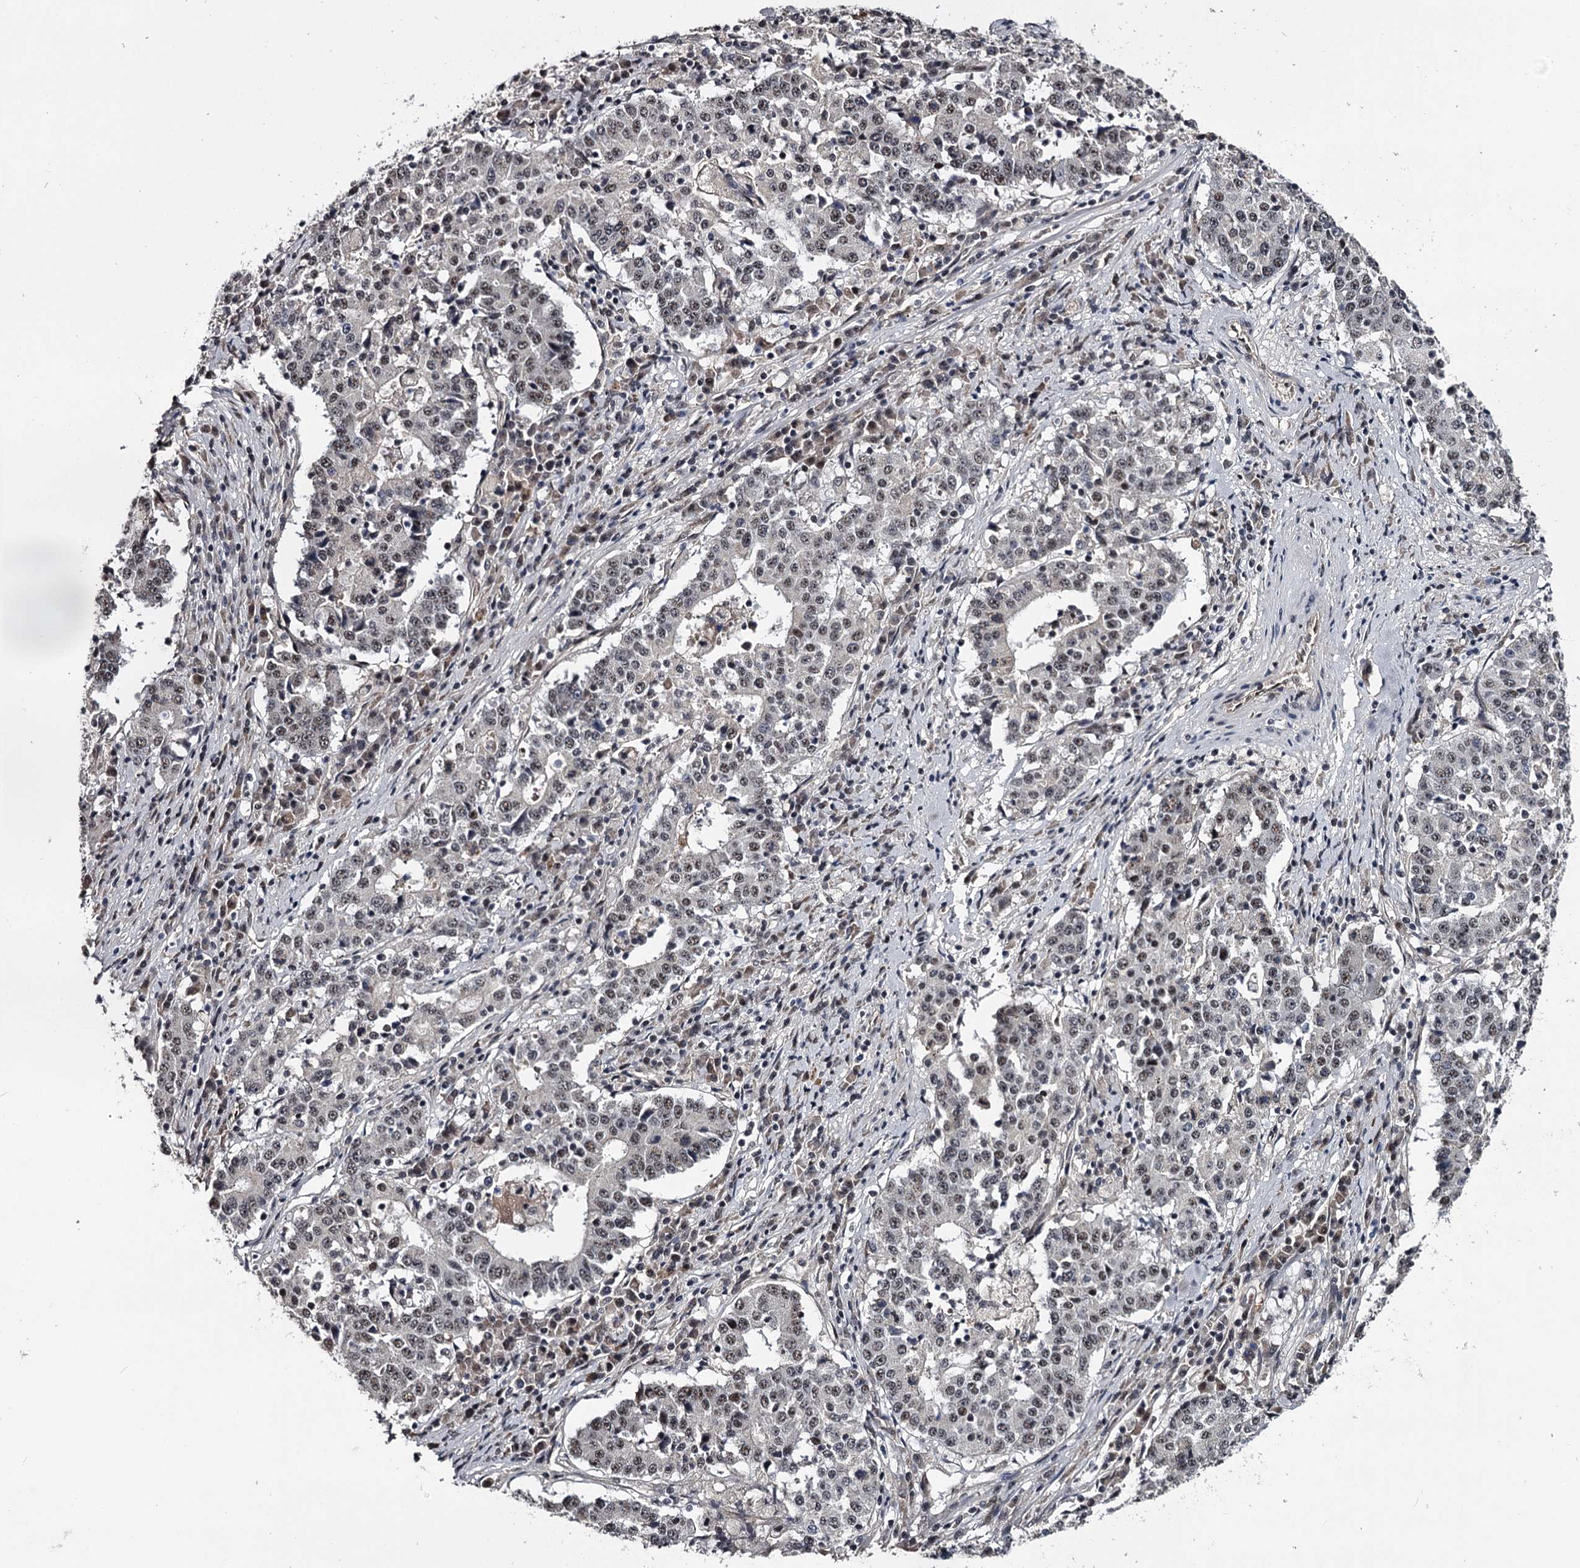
{"staining": {"intensity": "weak", "quantity": "<25%", "location": "nuclear"}, "tissue": "stomach cancer", "cell_type": "Tumor cells", "image_type": "cancer", "snomed": [{"axis": "morphology", "description": "Adenocarcinoma, NOS"}, {"axis": "topography", "description": "Stomach"}], "caption": "Protein analysis of stomach adenocarcinoma exhibits no significant expression in tumor cells.", "gene": "RNF44", "patient": {"sex": "male", "age": 59}}